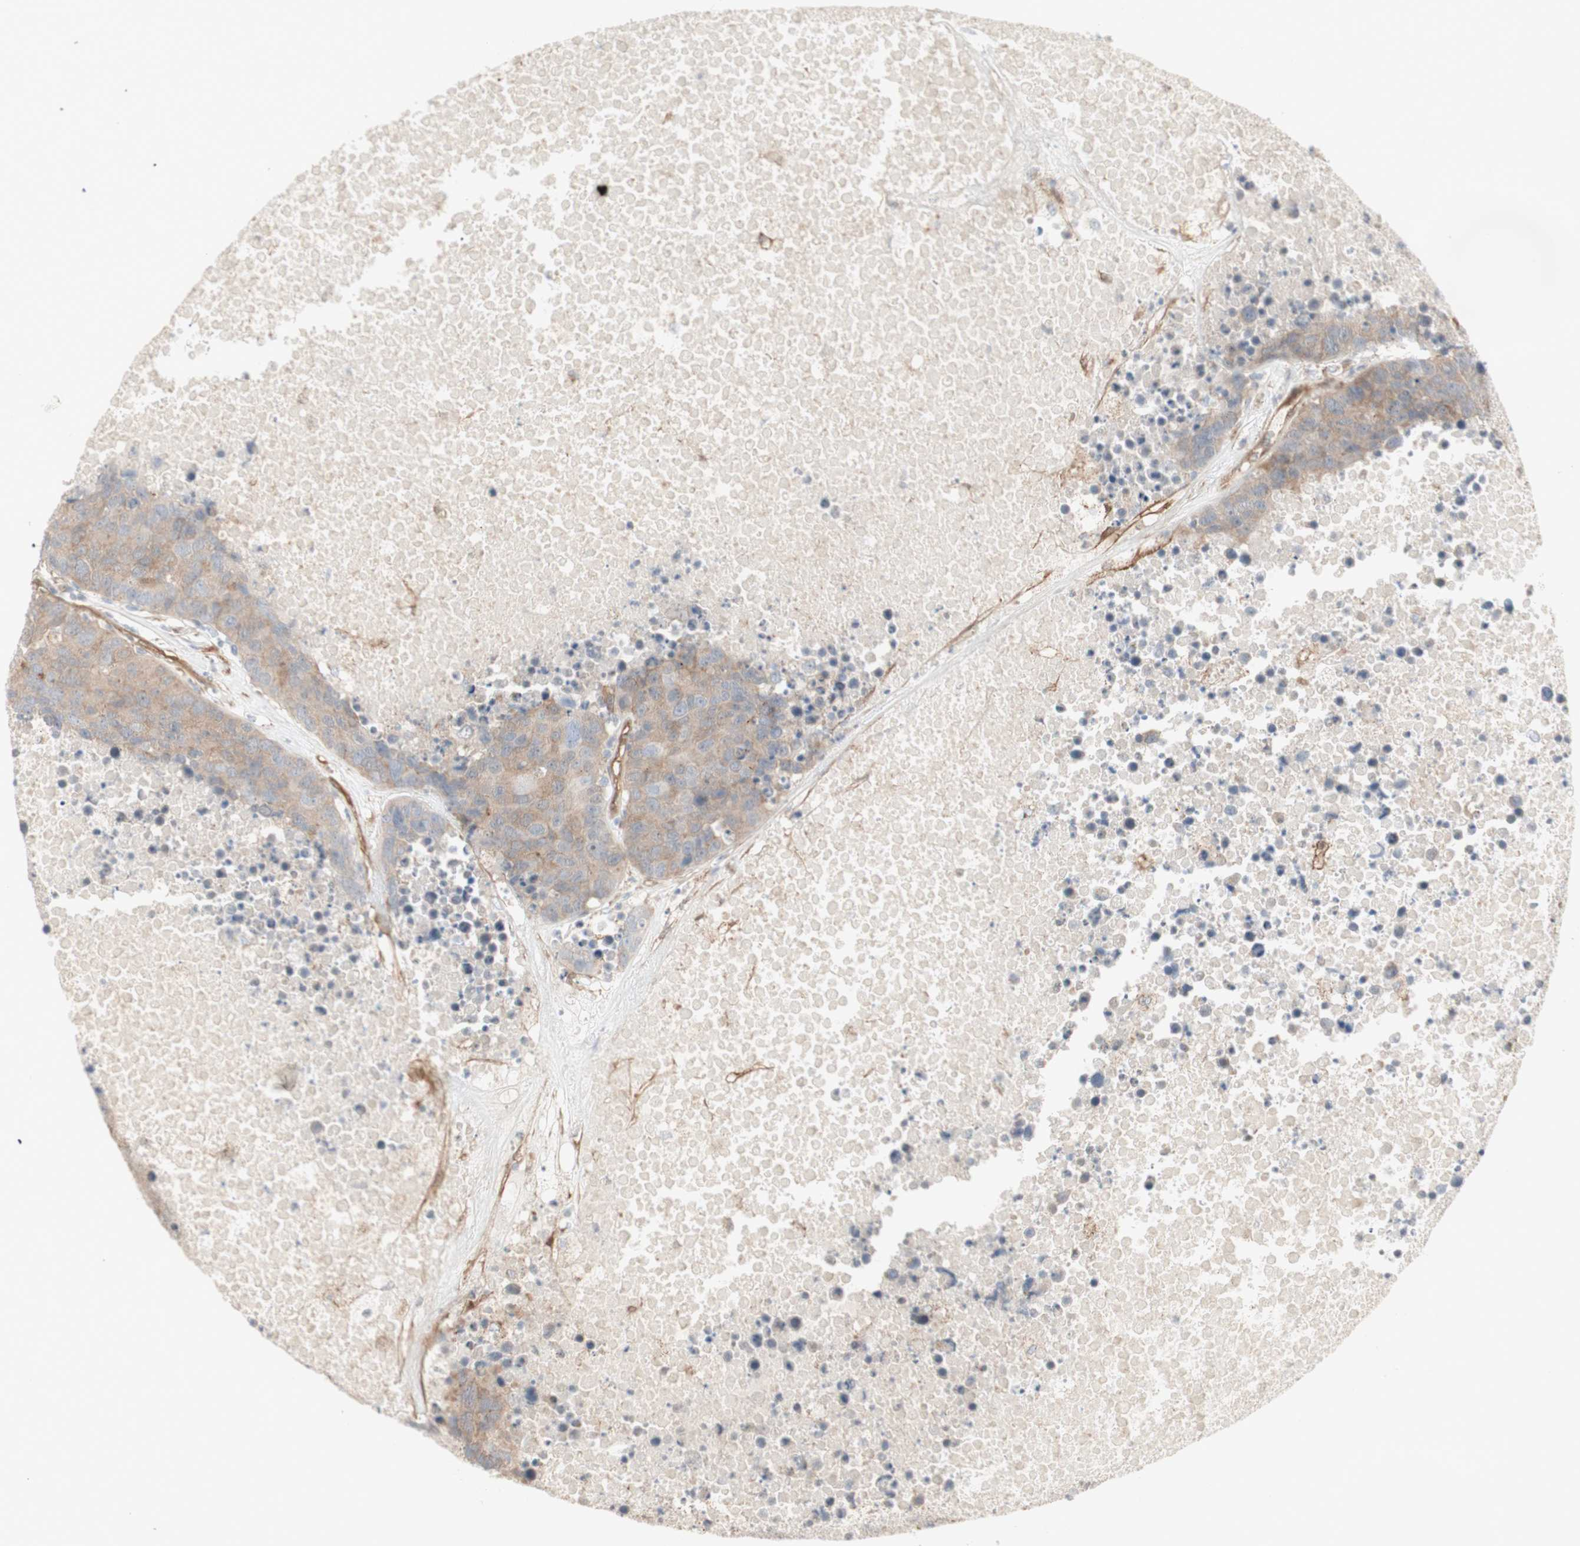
{"staining": {"intensity": "moderate", "quantity": ">75%", "location": "cytoplasmic/membranous"}, "tissue": "carcinoid", "cell_type": "Tumor cells", "image_type": "cancer", "snomed": [{"axis": "morphology", "description": "Carcinoid, malignant, NOS"}, {"axis": "topography", "description": "Lung"}], "caption": "Carcinoid stained for a protein shows moderate cytoplasmic/membranous positivity in tumor cells.", "gene": "CNN3", "patient": {"sex": "male", "age": 60}}